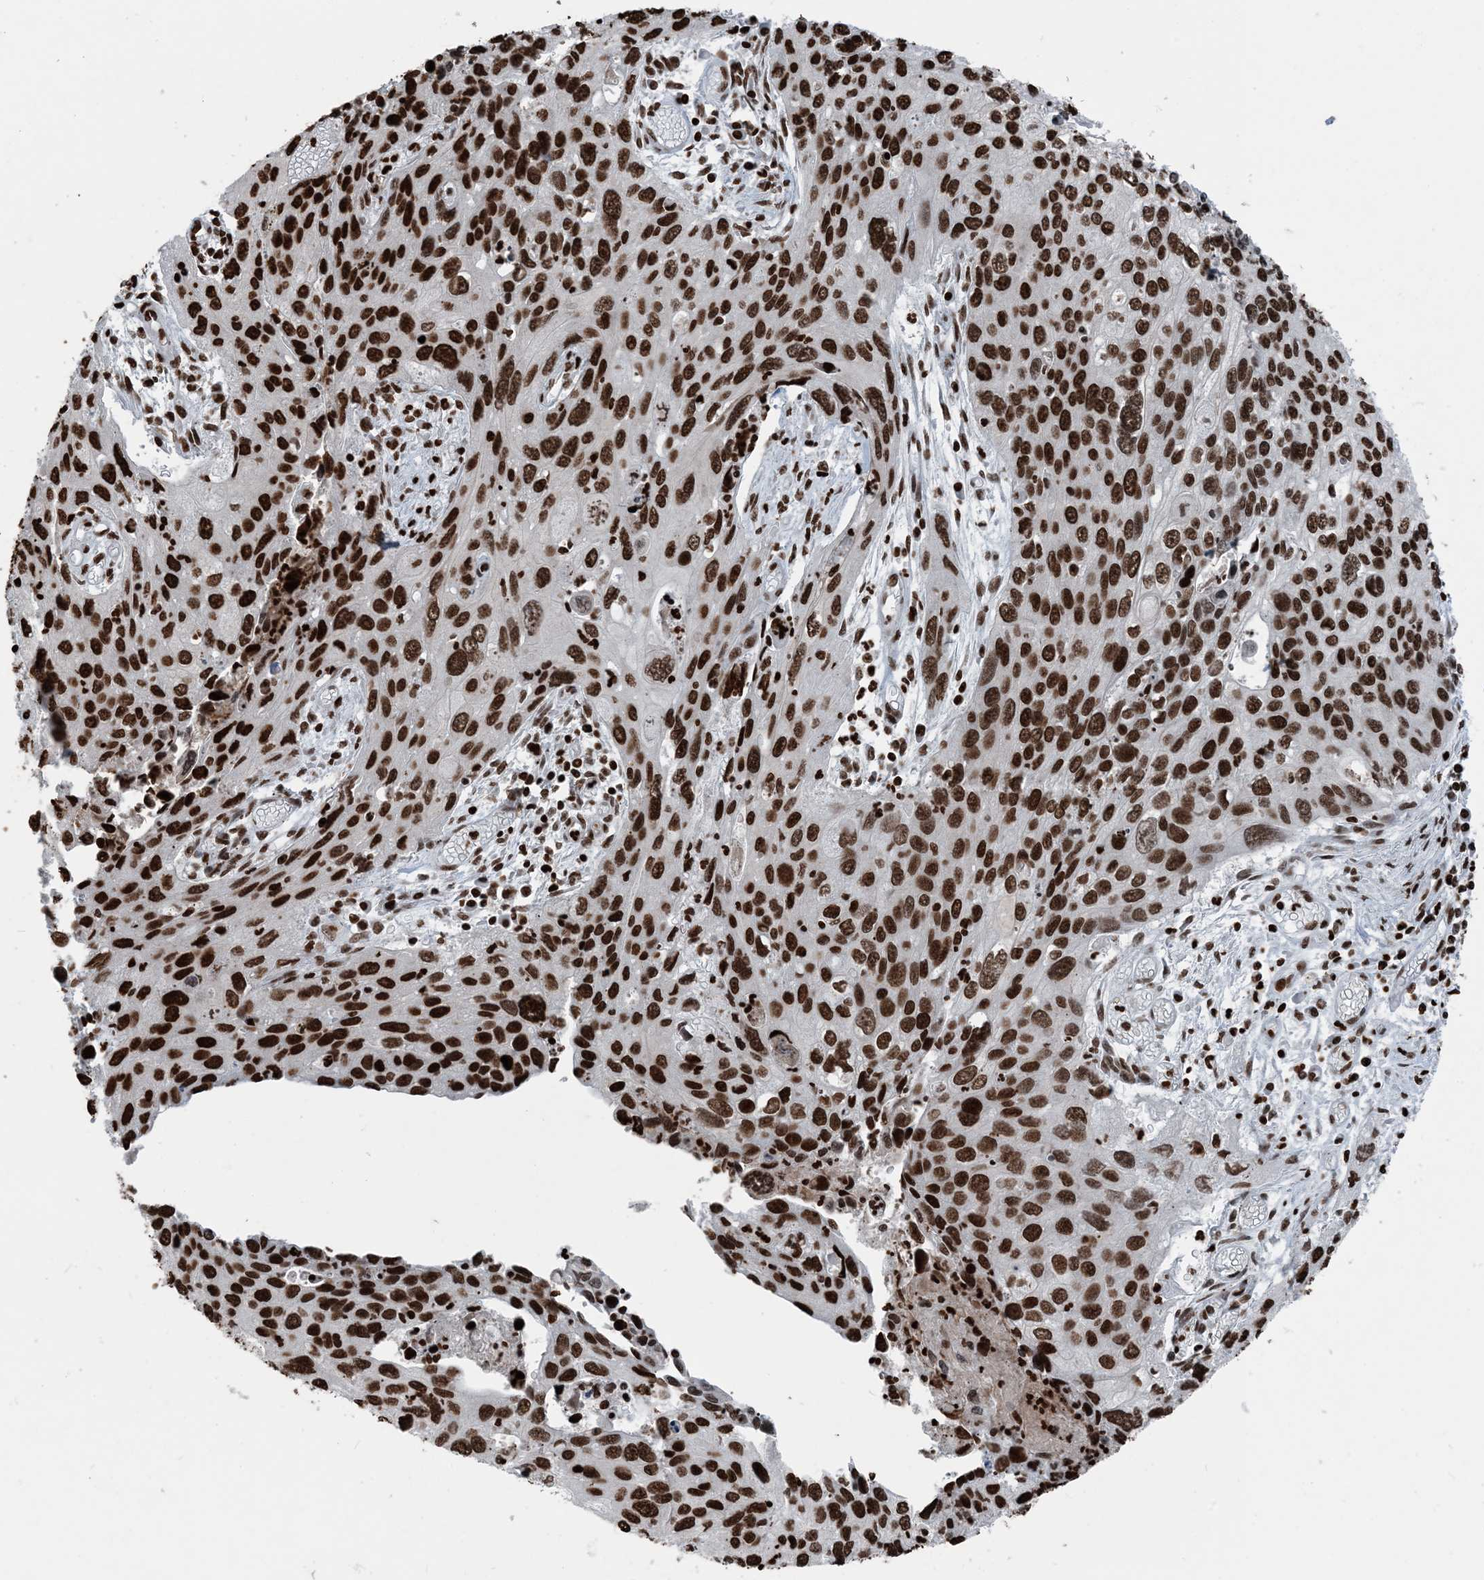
{"staining": {"intensity": "strong", "quantity": ">75%", "location": "nuclear"}, "tissue": "cervical cancer", "cell_type": "Tumor cells", "image_type": "cancer", "snomed": [{"axis": "morphology", "description": "Squamous cell carcinoma, NOS"}, {"axis": "topography", "description": "Cervix"}], "caption": "Cervical cancer tissue exhibits strong nuclear positivity in about >75% of tumor cells, visualized by immunohistochemistry.", "gene": "H3-3B", "patient": {"sex": "female", "age": 55}}